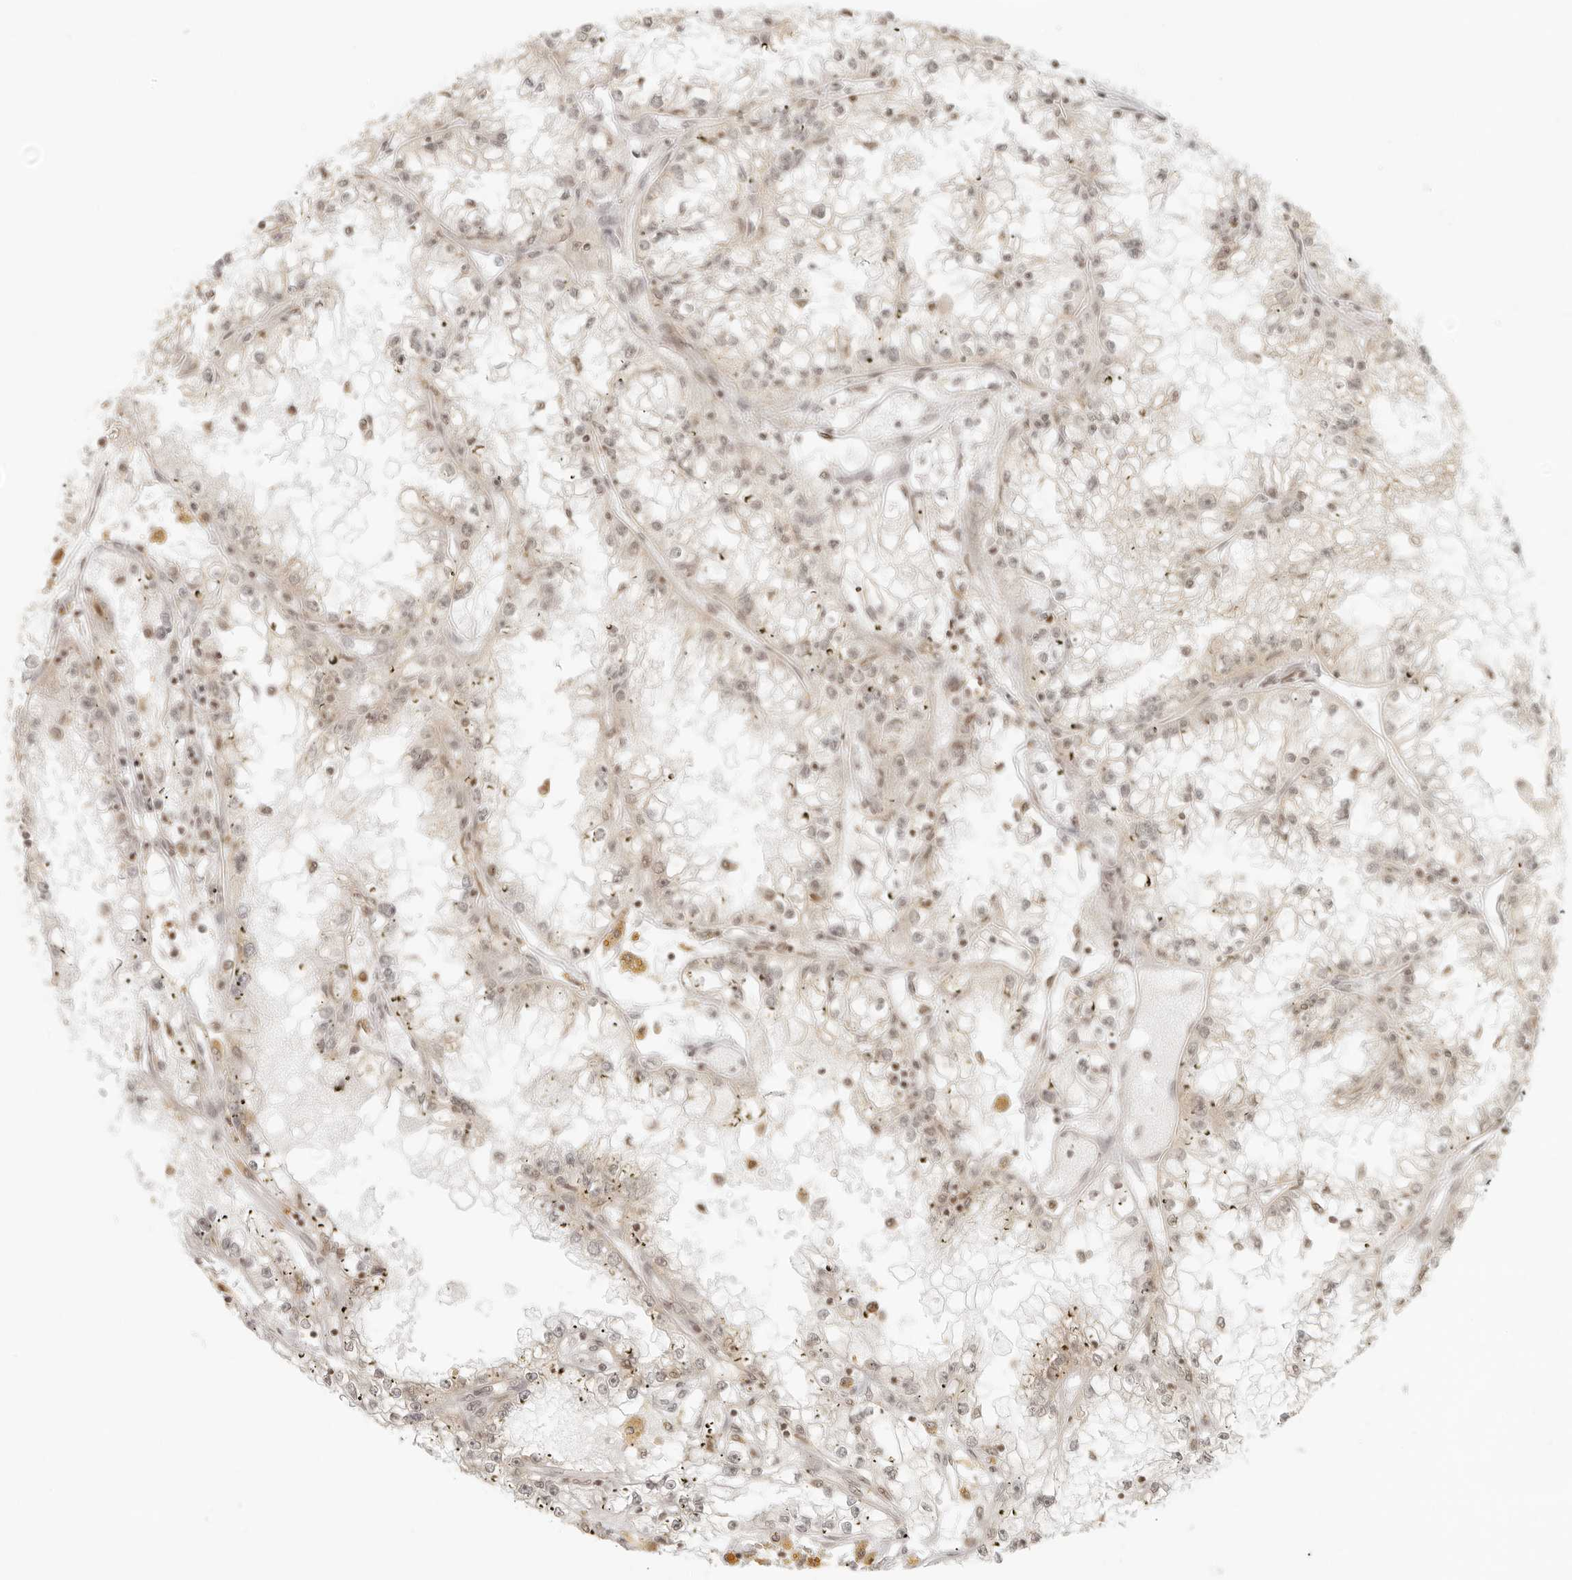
{"staining": {"intensity": "weak", "quantity": ">75%", "location": "cytoplasmic/membranous,nuclear"}, "tissue": "renal cancer", "cell_type": "Tumor cells", "image_type": "cancer", "snomed": [{"axis": "morphology", "description": "Adenocarcinoma, NOS"}, {"axis": "topography", "description": "Kidney"}], "caption": "Weak cytoplasmic/membranous and nuclear staining for a protein is identified in about >75% of tumor cells of adenocarcinoma (renal) using immunohistochemistry (IHC).", "gene": "ZNF407", "patient": {"sex": "male", "age": 56}}